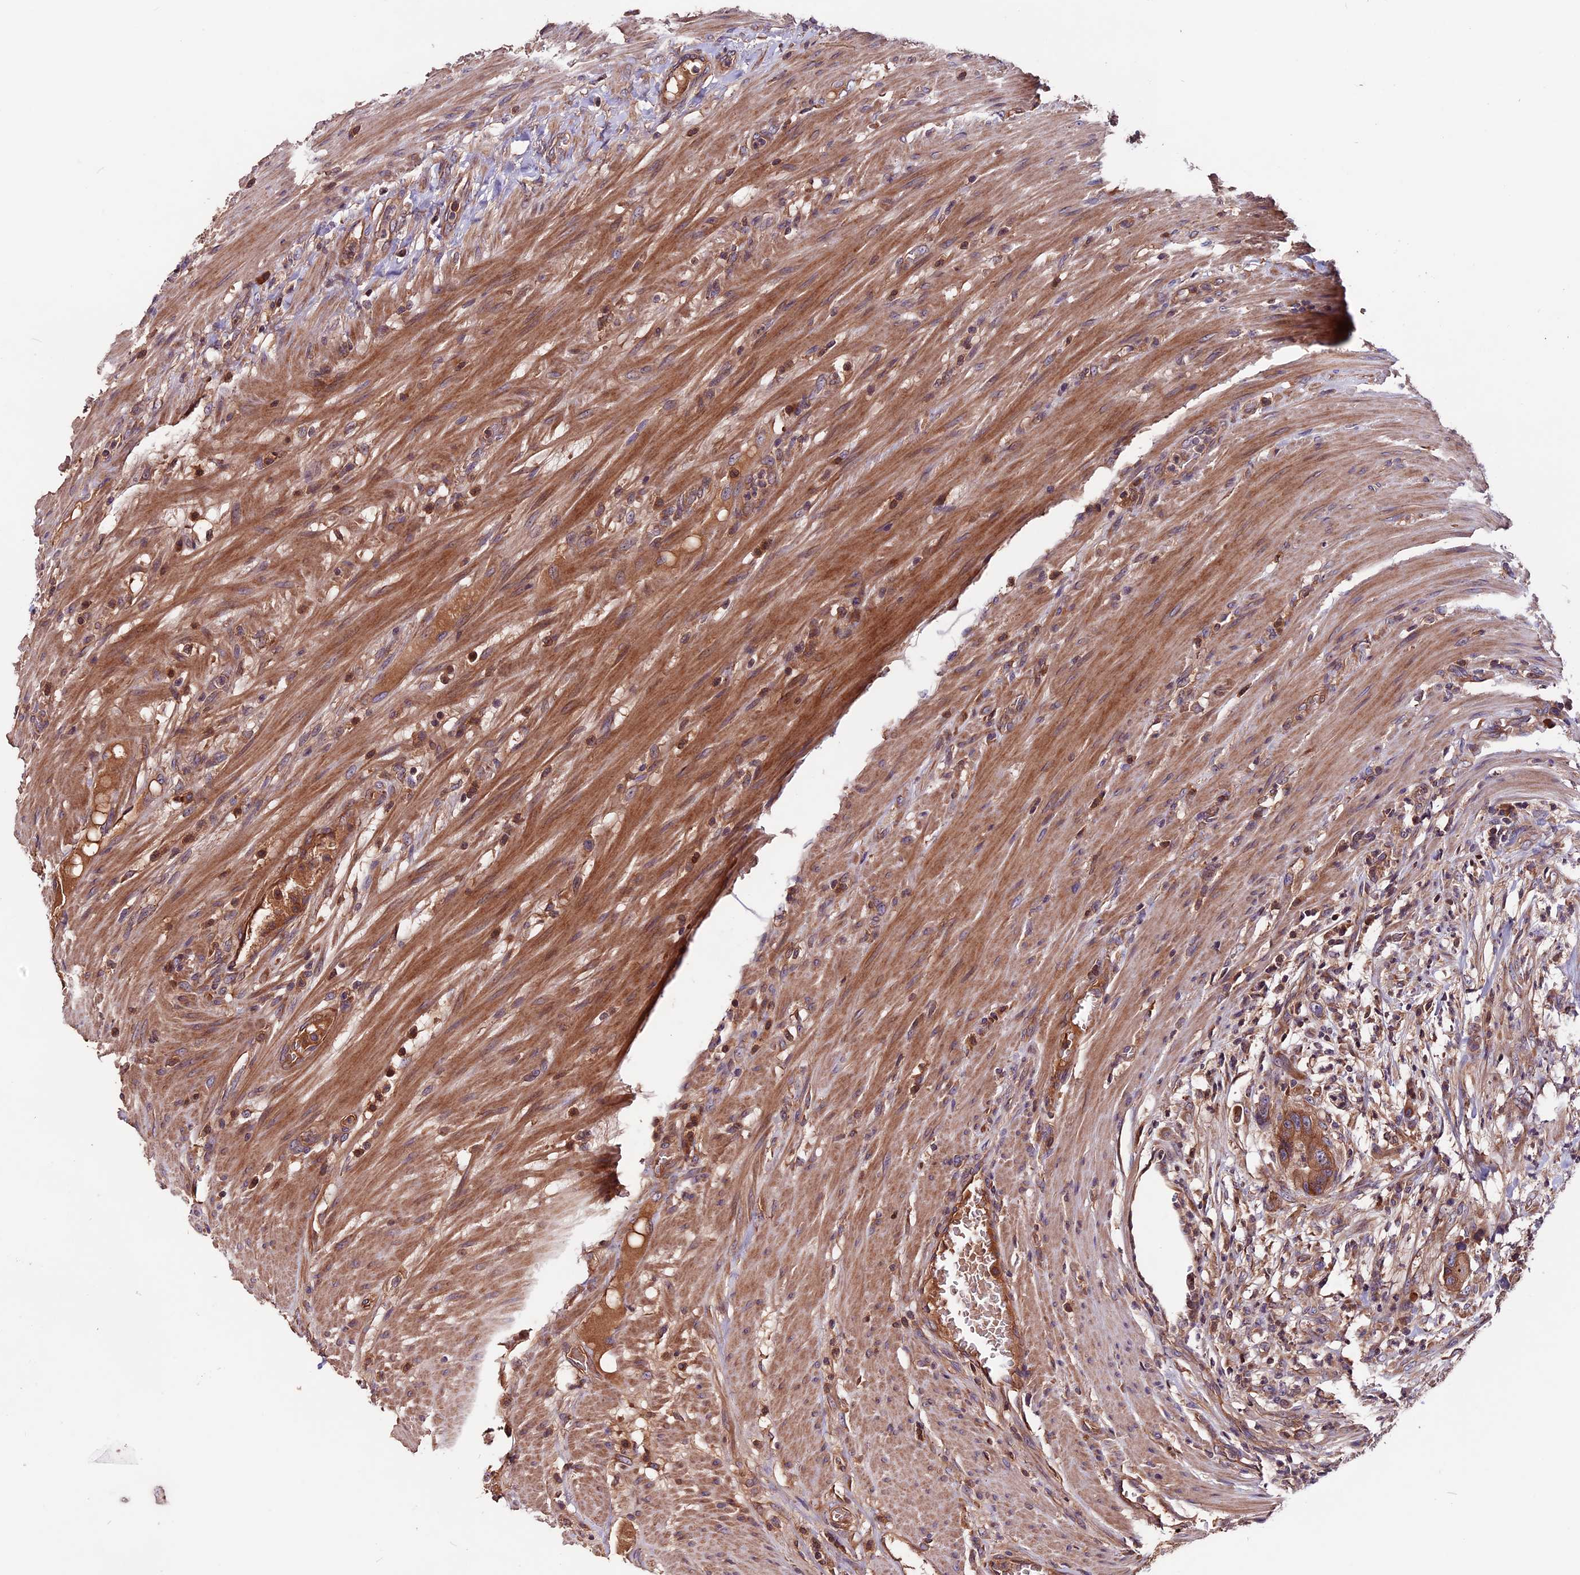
{"staining": {"intensity": "moderate", "quantity": ">75%", "location": "cytoplasmic/membranous"}, "tissue": "colorectal cancer", "cell_type": "Tumor cells", "image_type": "cancer", "snomed": [{"axis": "morphology", "description": "Adenocarcinoma, NOS"}, {"axis": "topography", "description": "Colon"}], "caption": "Immunohistochemistry photomicrograph of adenocarcinoma (colorectal) stained for a protein (brown), which exhibits medium levels of moderate cytoplasmic/membranous staining in approximately >75% of tumor cells.", "gene": "ZNF598", "patient": {"sex": "male", "age": 84}}